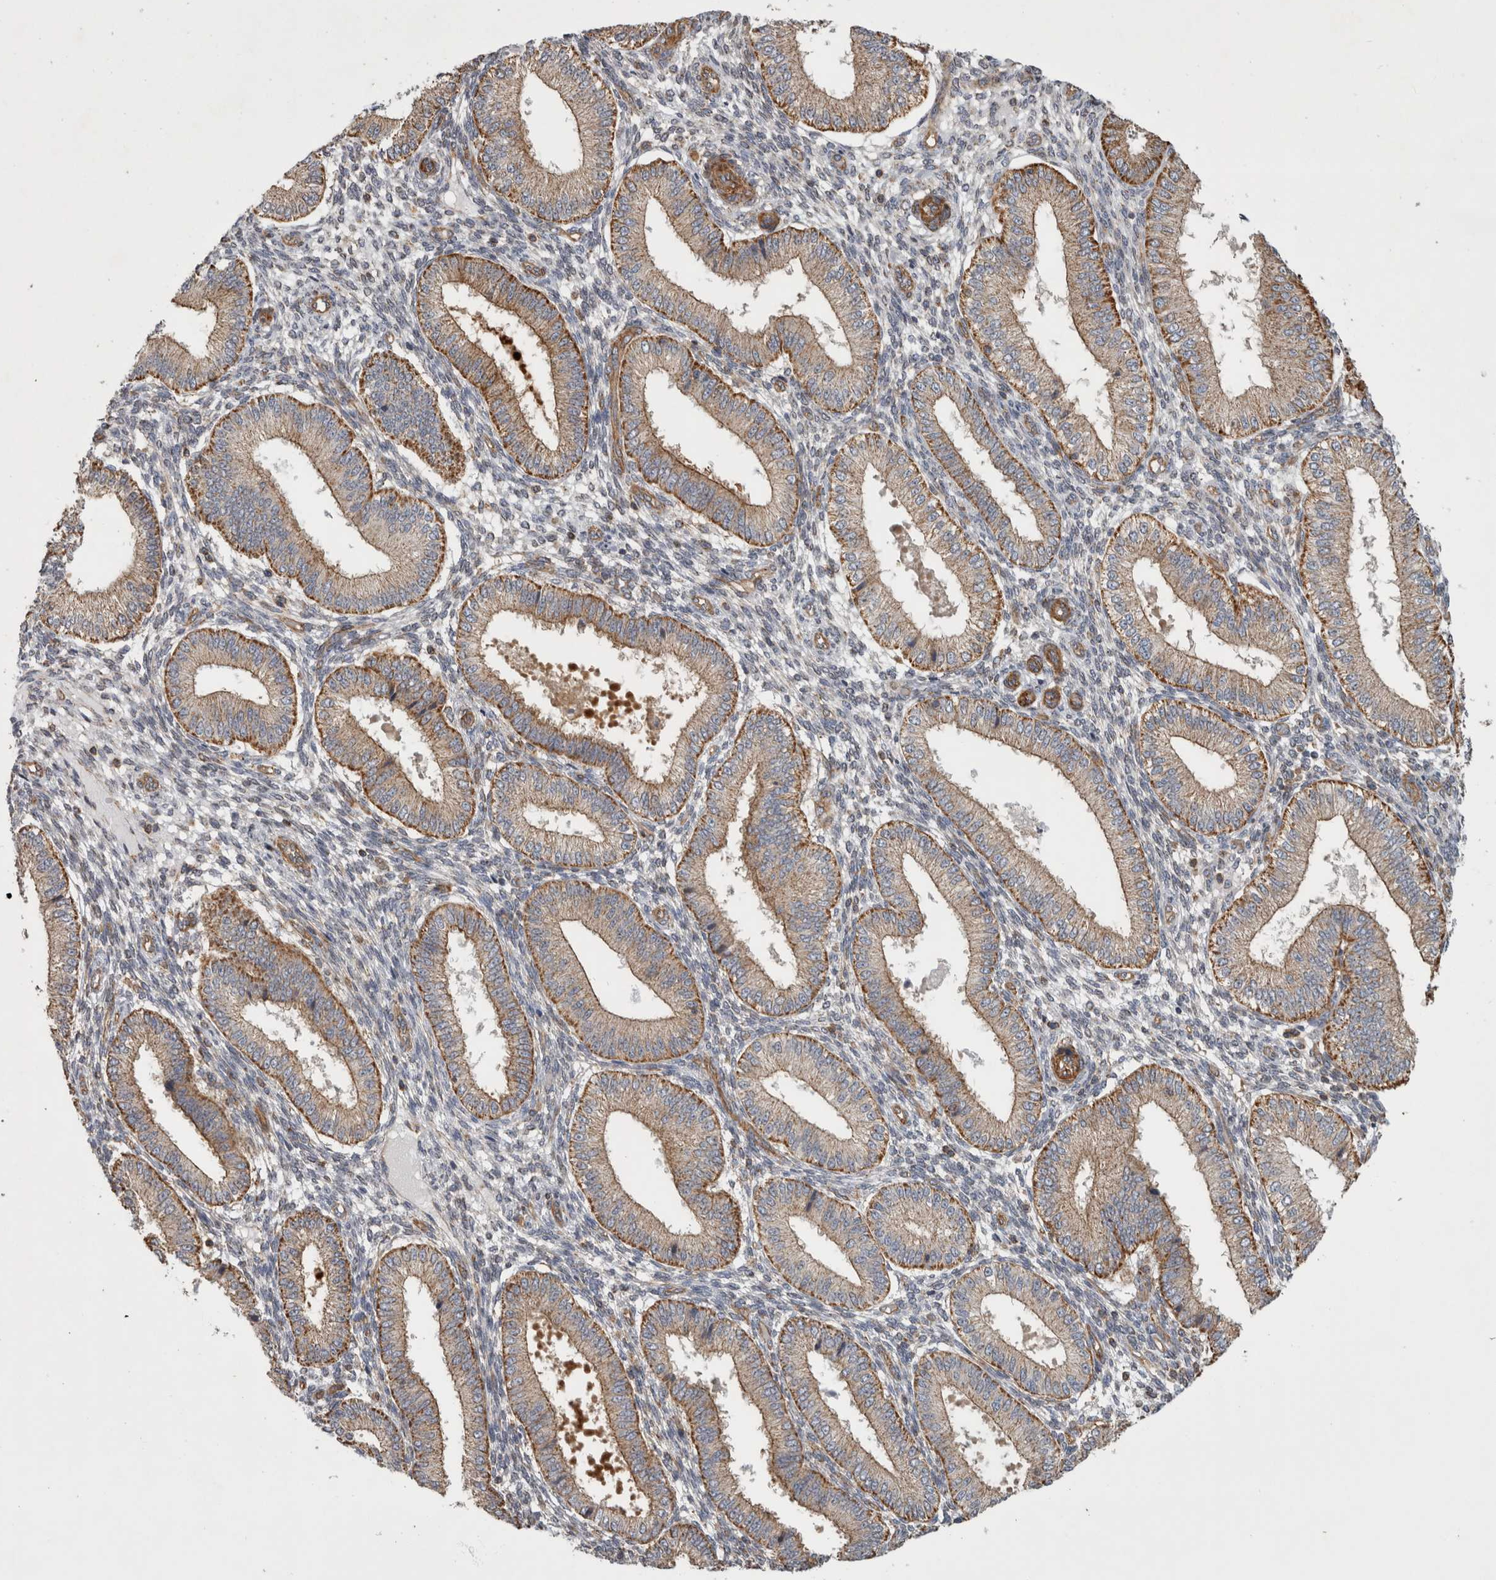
{"staining": {"intensity": "weak", "quantity": "25%-75%", "location": "cytoplasmic/membranous"}, "tissue": "endometrium", "cell_type": "Cells in endometrial stroma", "image_type": "normal", "snomed": [{"axis": "morphology", "description": "Normal tissue, NOS"}, {"axis": "topography", "description": "Endometrium"}], "caption": "This micrograph displays IHC staining of normal human endometrium, with low weak cytoplasmic/membranous expression in about 25%-75% of cells in endometrial stroma.", "gene": "SFXN2", "patient": {"sex": "female", "age": 39}}